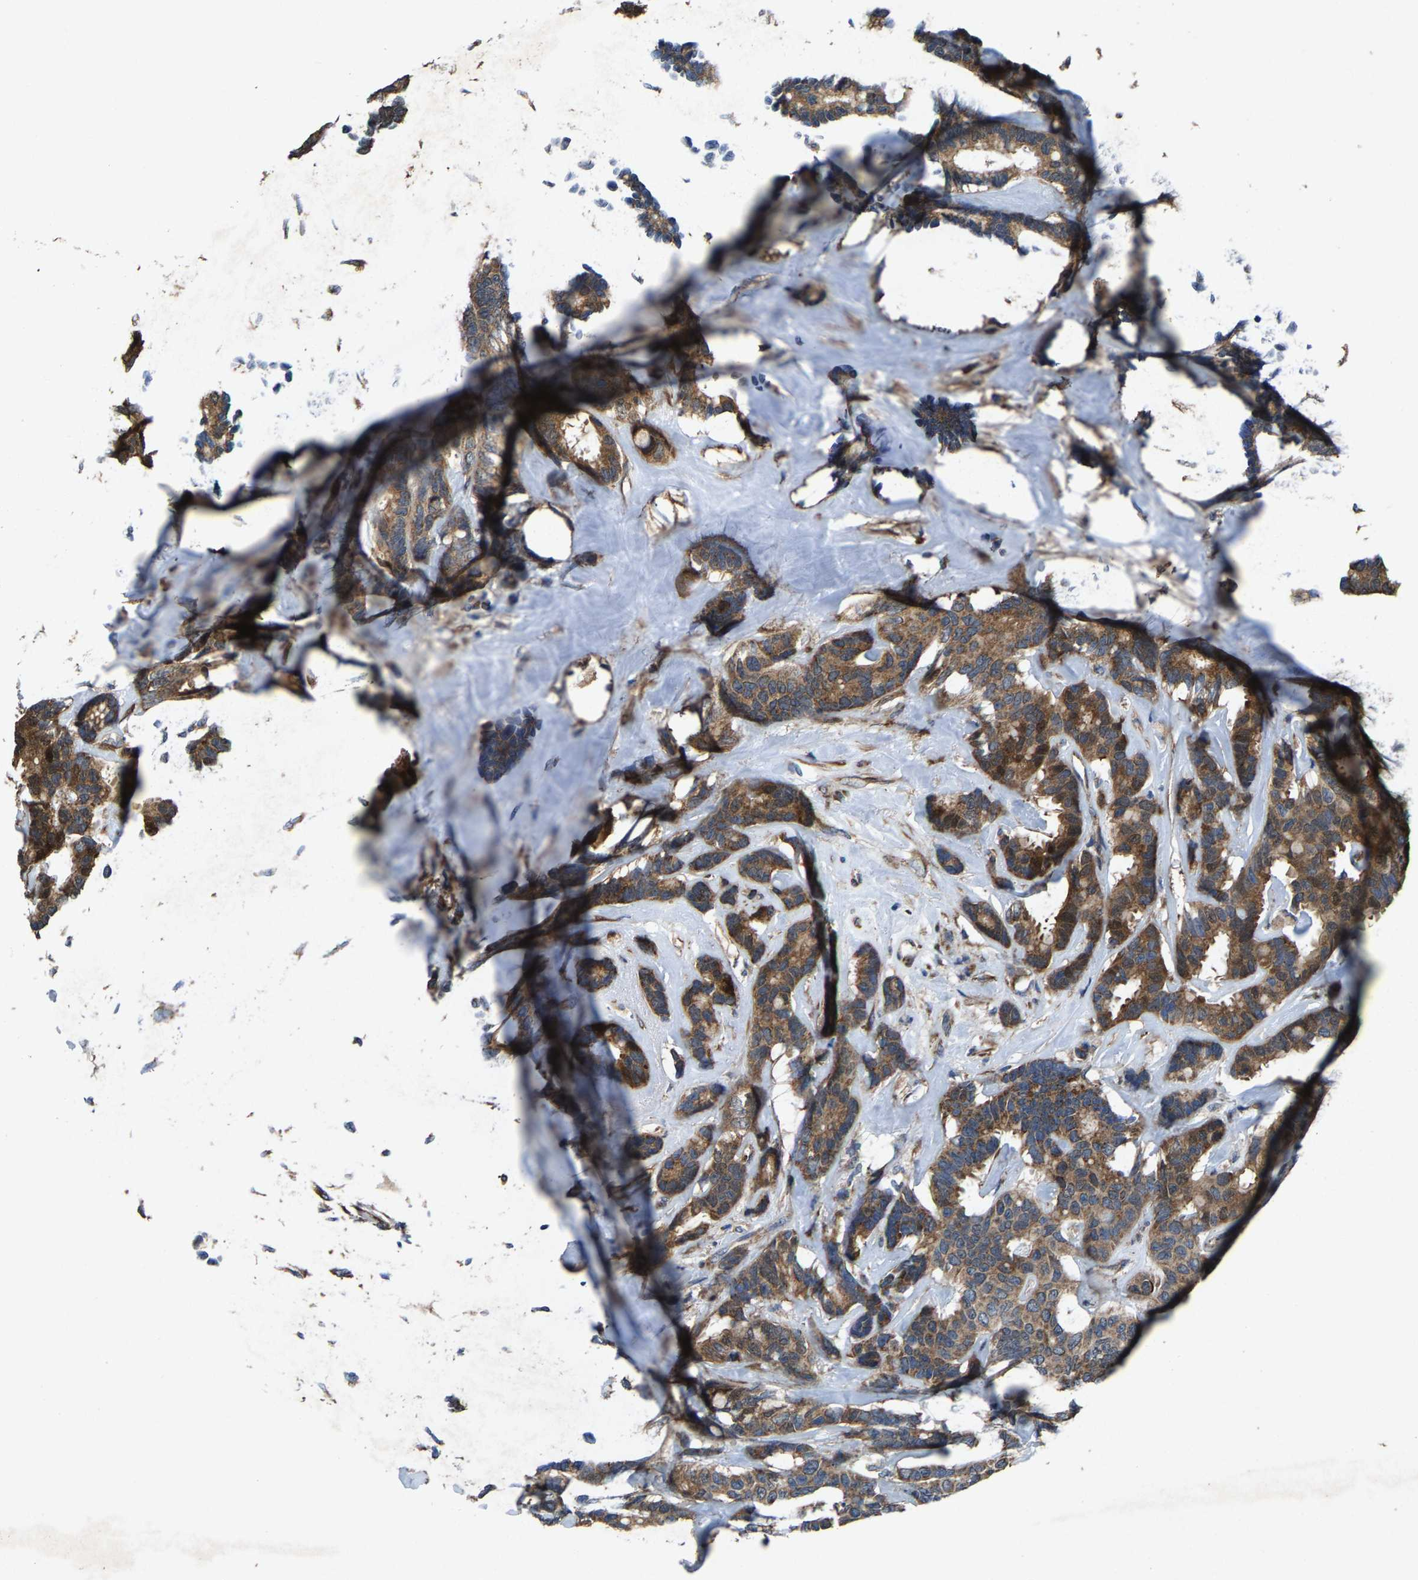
{"staining": {"intensity": "moderate", "quantity": ">75%", "location": "cytoplasmic/membranous"}, "tissue": "breast cancer", "cell_type": "Tumor cells", "image_type": "cancer", "snomed": [{"axis": "morphology", "description": "Duct carcinoma"}, {"axis": "topography", "description": "Breast"}], "caption": "A brown stain highlights moderate cytoplasmic/membranous positivity of a protein in human breast cancer (intraductal carcinoma) tumor cells.", "gene": "PDP1", "patient": {"sex": "female", "age": 87}}